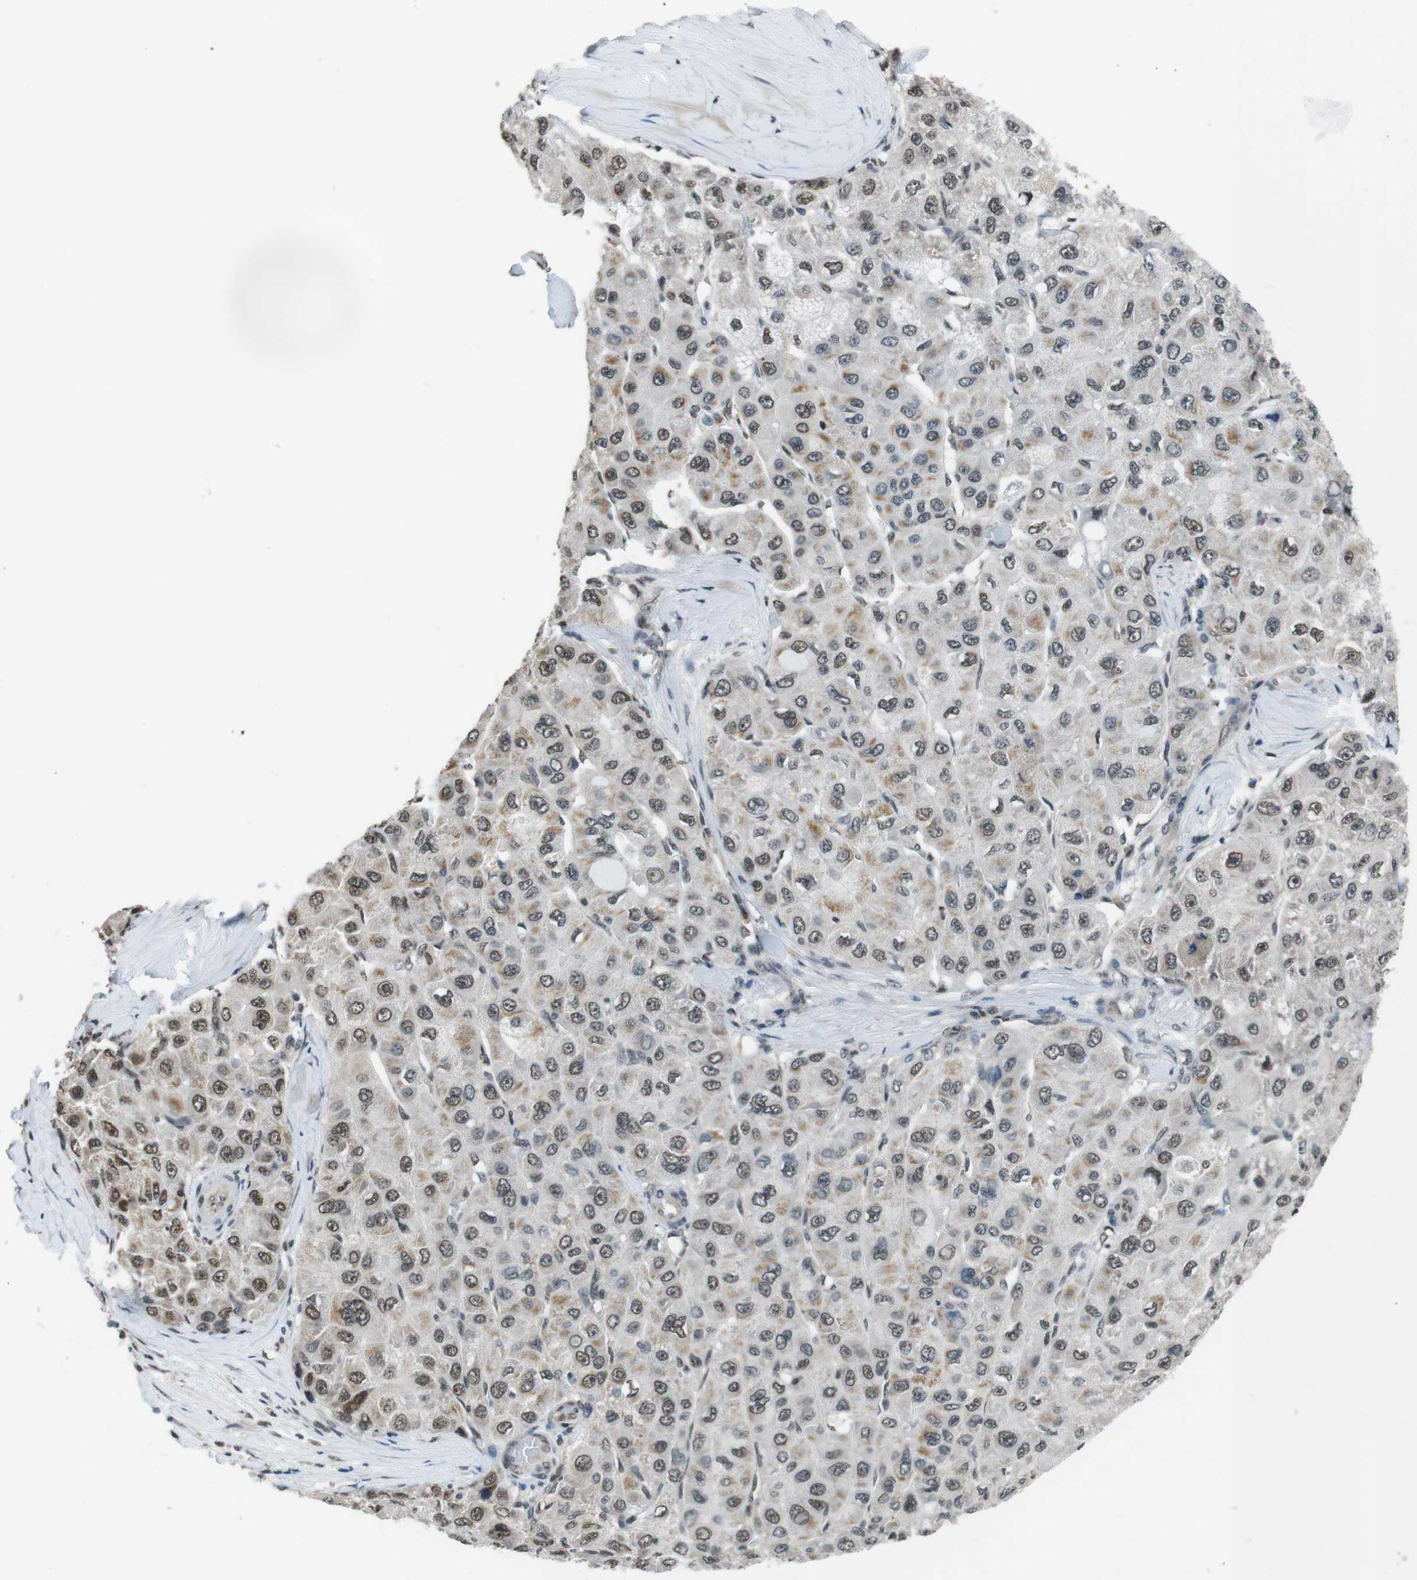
{"staining": {"intensity": "moderate", "quantity": "25%-75%", "location": "cytoplasmic/membranous,nuclear"}, "tissue": "liver cancer", "cell_type": "Tumor cells", "image_type": "cancer", "snomed": [{"axis": "morphology", "description": "Carcinoma, Hepatocellular, NOS"}, {"axis": "topography", "description": "Liver"}], "caption": "High-magnification brightfield microscopy of liver cancer (hepatocellular carcinoma) stained with DAB (3,3'-diaminobenzidine) (brown) and counterstained with hematoxylin (blue). tumor cells exhibit moderate cytoplasmic/membranous and nuclear positivity is seen in about25%-75% of cells. (DAB (3,3'-diaminobenzidine) IHC with brightfield microscopy, high magnification).", "gene": "NEK4", "patient": {"sex": "male", "age": 80}}